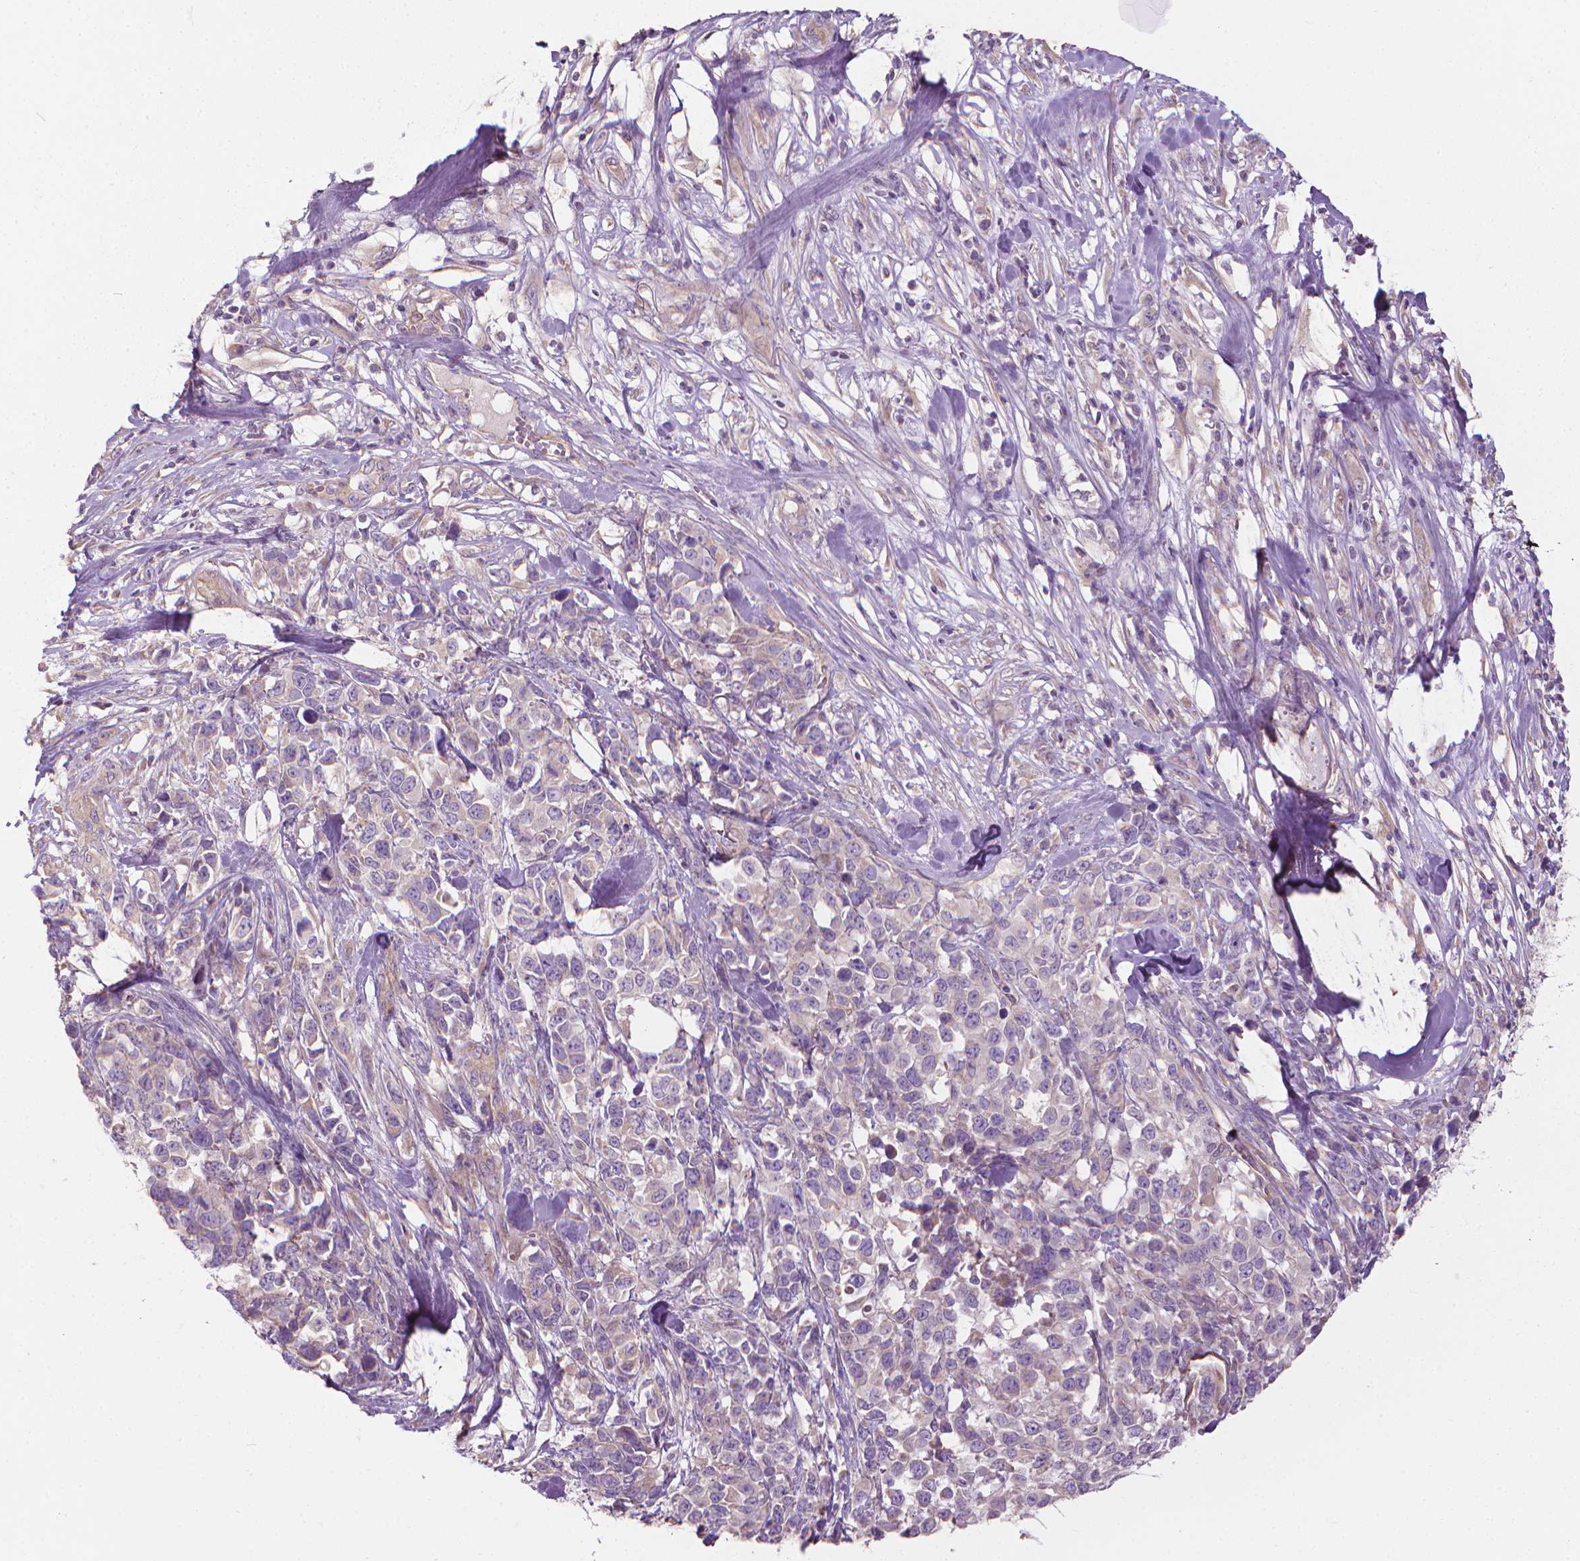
{"staining": {"intensity": "negative", "quantity": "none", "location": "none"}, "tissue": "melanoma", "cell_type": "Tumor cells", "image_type": "cancer", "snomed": [{"axis": "morphology", "description": "Malignant melanoma, Metastatic site"}, {"axis": "topography", "description": "Skin"}], "caption": "This image is of melanoma stained with immunohistochemistry (IHC) to label a protein in brown with the nuclei are counter-stained blue. There is no expression in tumor cells.", "gene": "RIIAD1", "patient": {"sex": "male", "age": 84}}